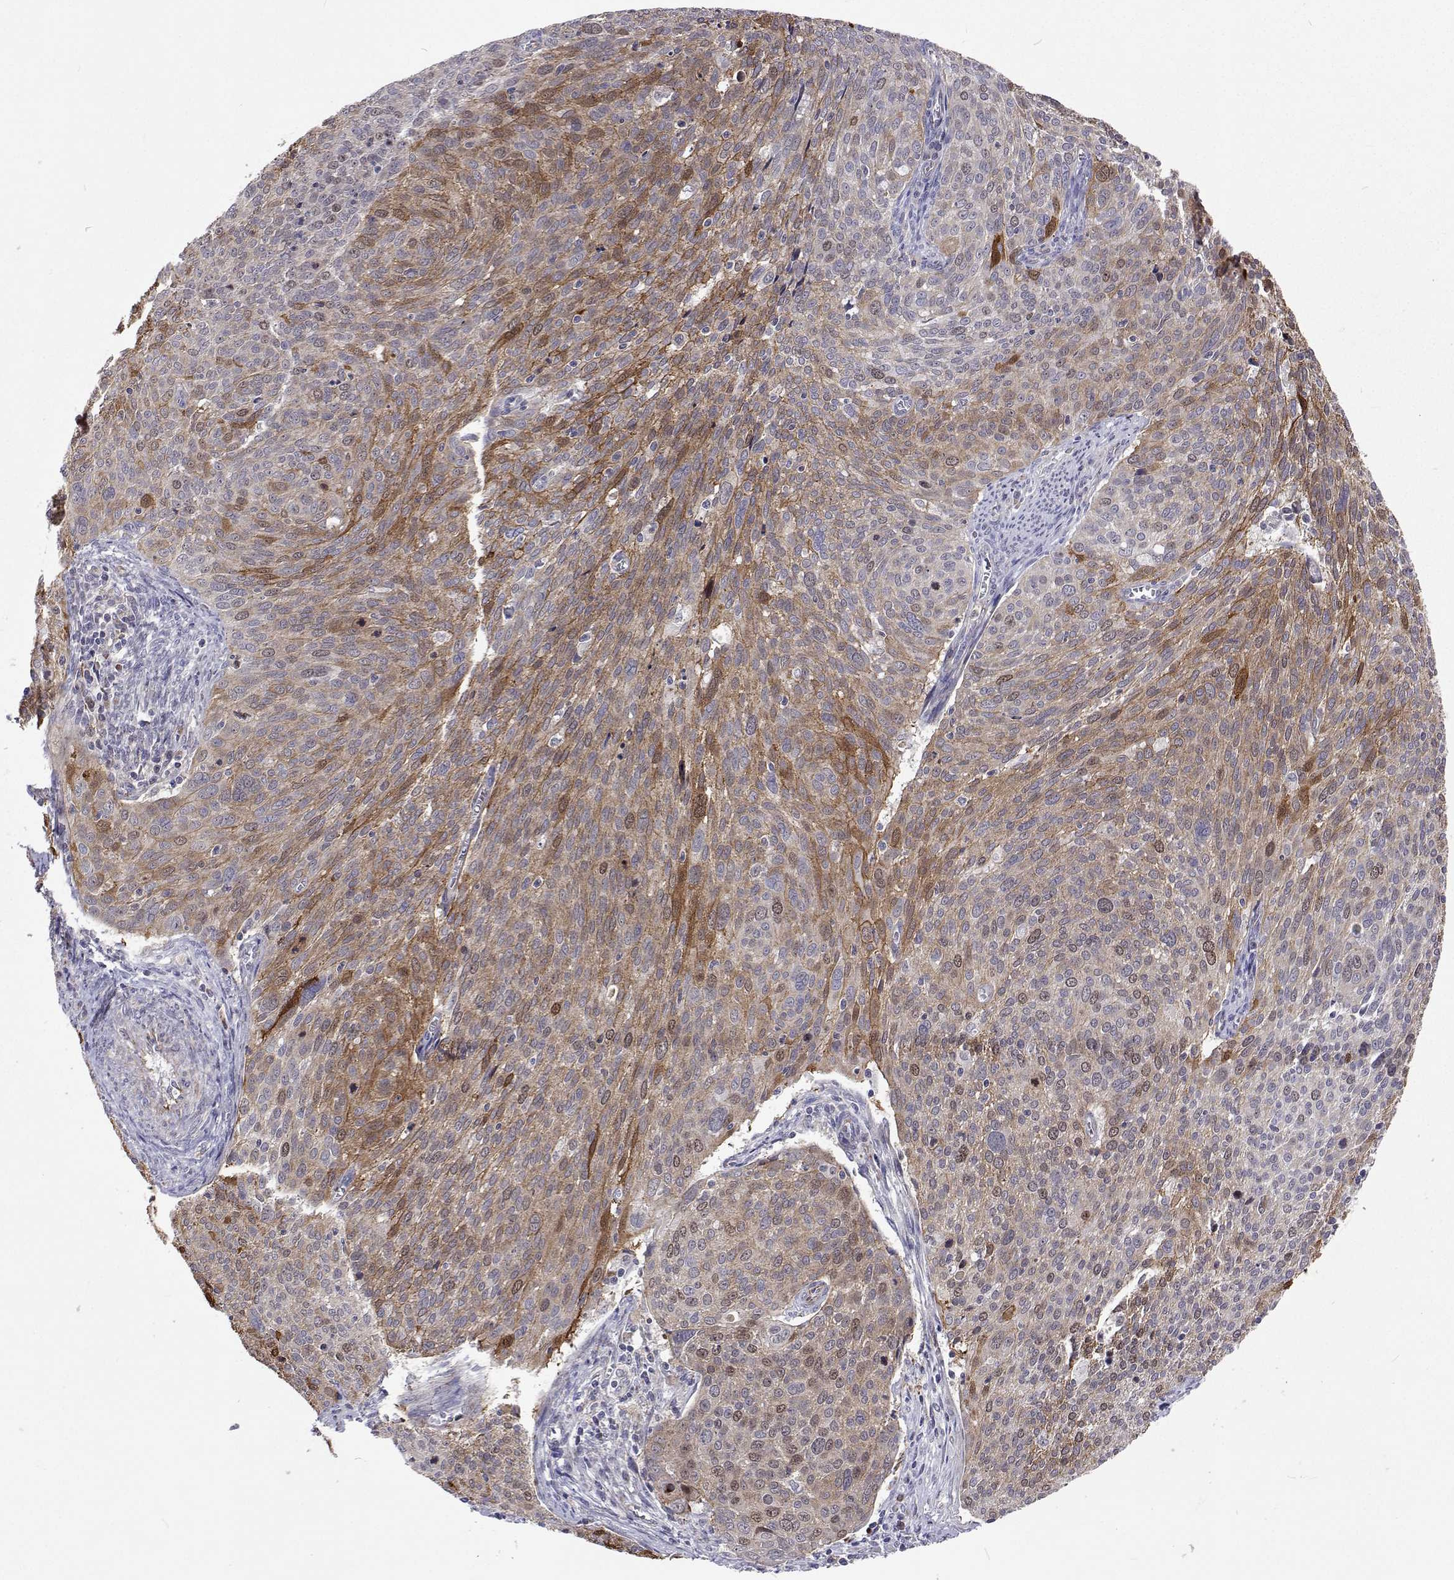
{"staining": {"intensity": "moderate", "quantity": ">75%", "location": "cytoplasmic/membranous"}, "tissue": "cervical cancer", "cell_type": "Tumor cells", "image_type": "cancer", "snomed": [{"axis": "morphology", "description": "Squamous cell carcinoma, NOS"}, {"axis": "topography", "description": "Cervix"}], "caption": "This photomicrograph demonstrates IHC staining of human cervical cancer (squamous cell carcinoma), with medium moderate cytoplasmic/membranous expression in approximately >75% of tumor cells.", "gene": "DHTKD1", "patient": {"sex": "female", "age": 39}}